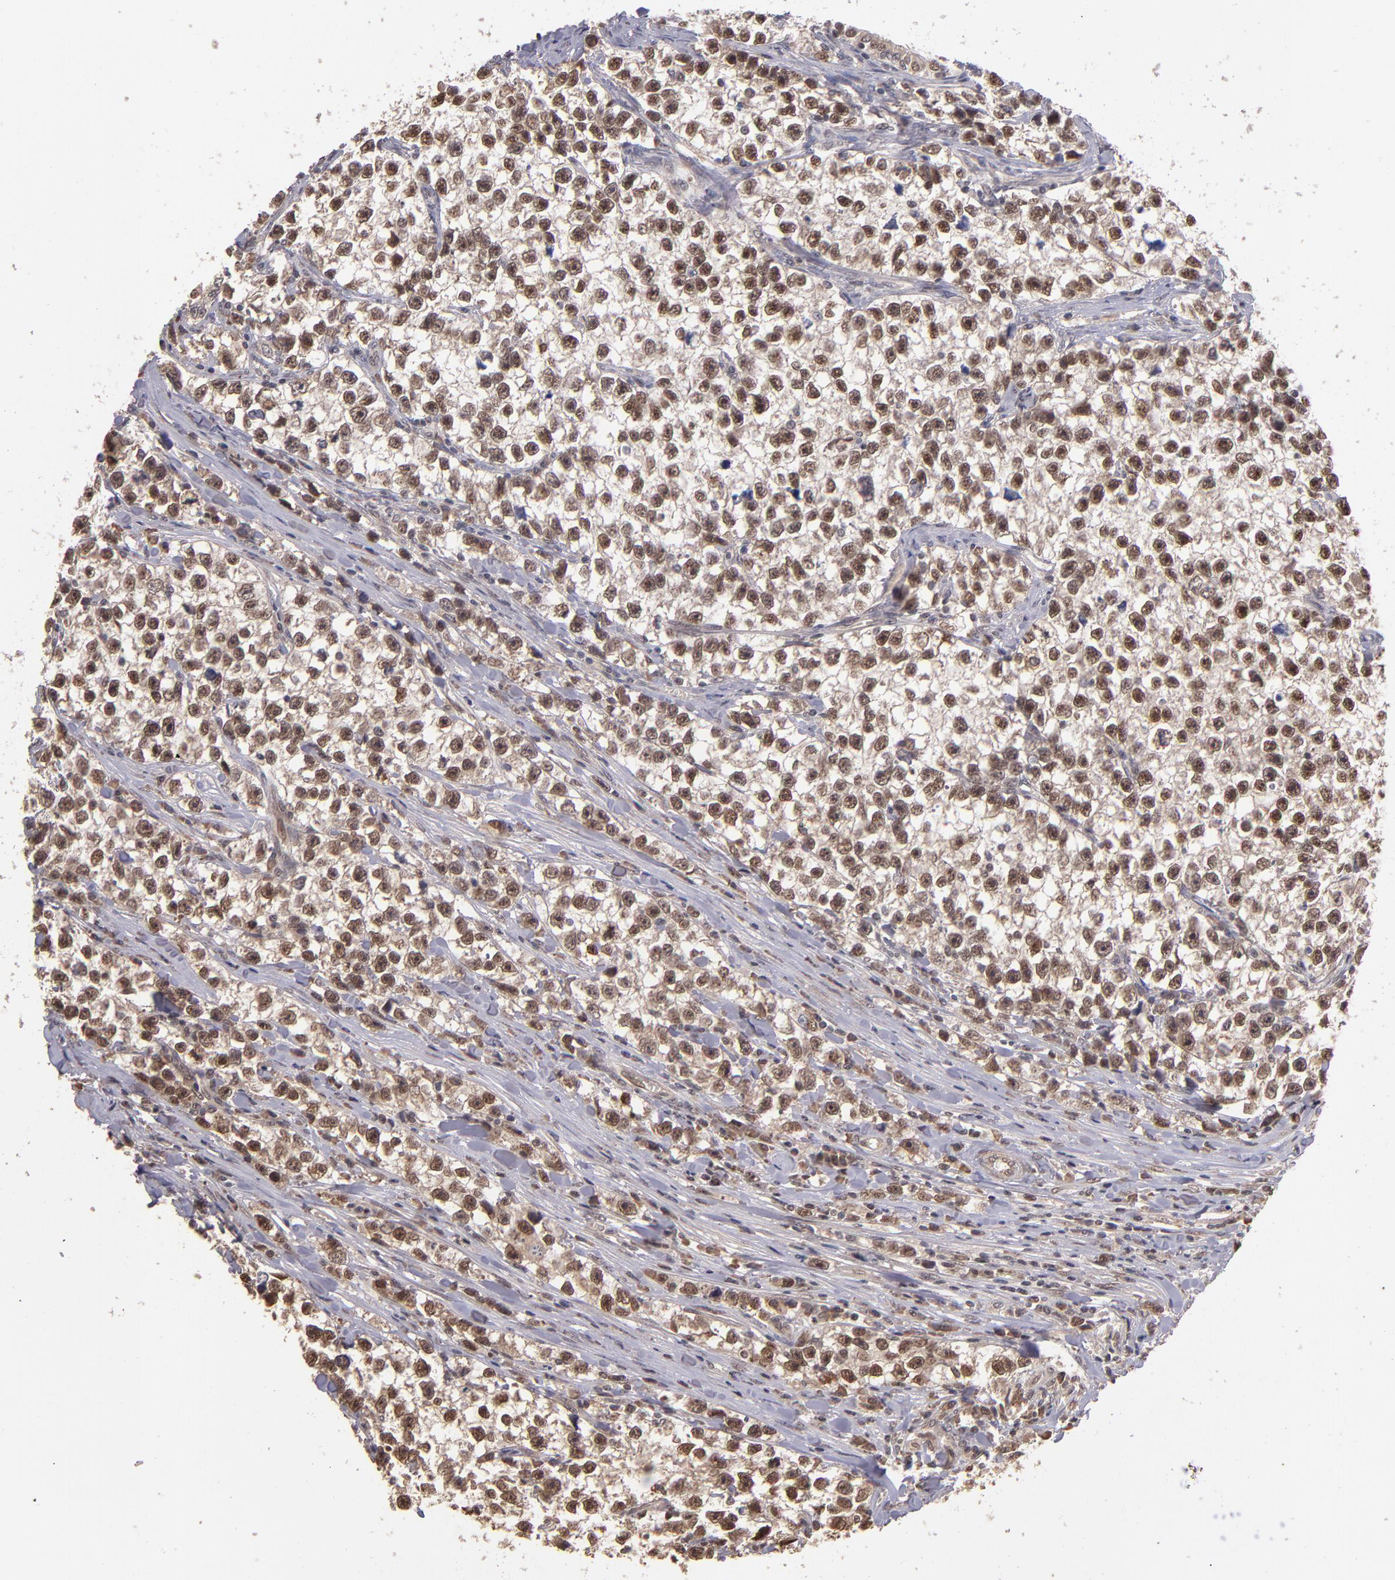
{"staining": {"intensity": "strong", "quantity": ">75%", "location": "nuclear"}, "tissue": "testis cancer", "cell_type": "Tumor cells", "image_type": "cancer", "snomed": [{"axis": "morphology", "description": "Seminoma, NOS"}, {"axis": "morphology", "description": "Carcinoma, Embryonal, NOS"}, {"axis": "topography", "description": "Testis"}], "caption": "This is a photomicrograph of immunohistochemistry staining of testis seminoma, which shows strong expression in the nuclear of tumor cells.", "gene": "ABHD12B", "patient": {"sex": "male", "age": 30}}